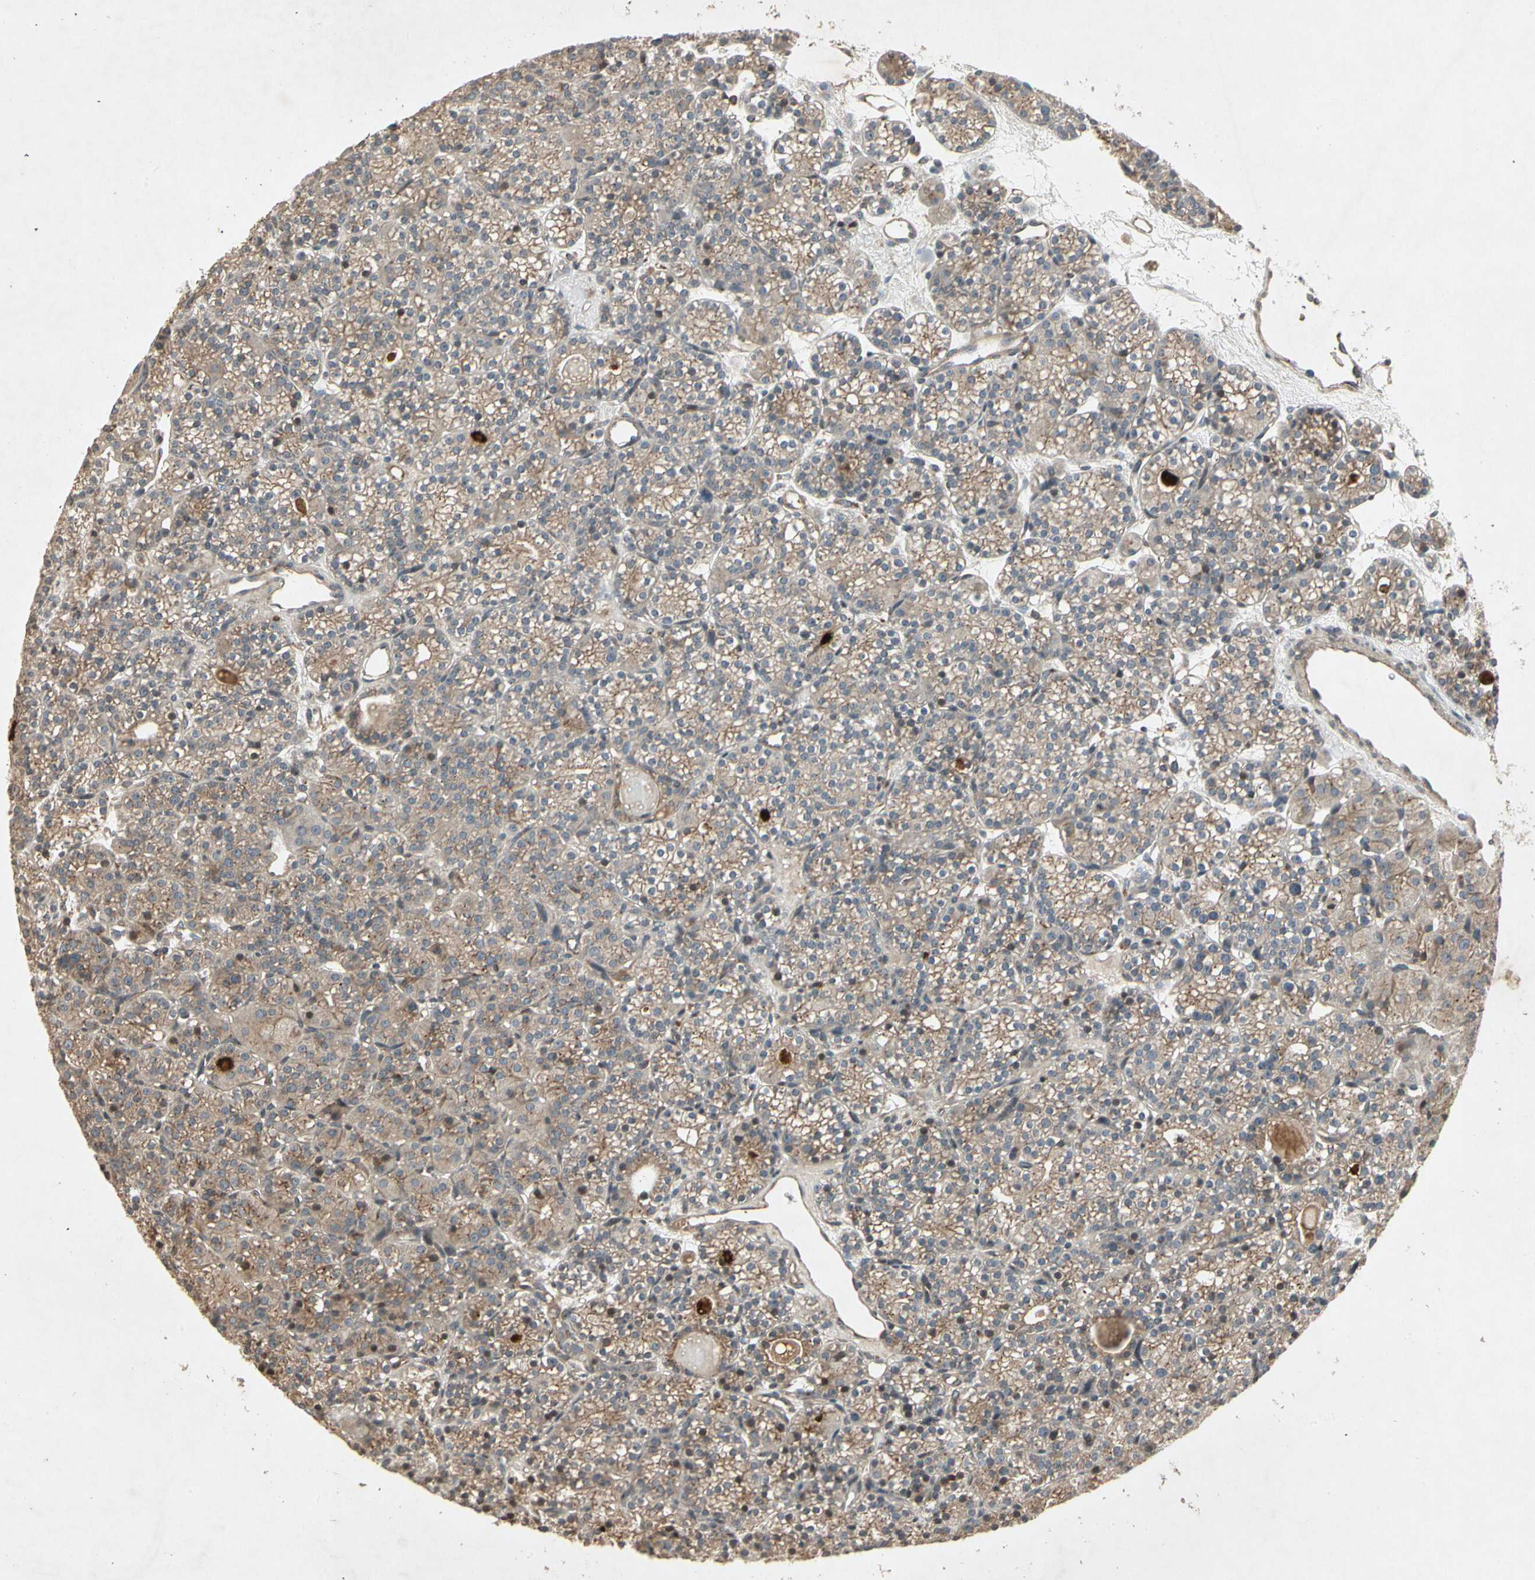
{"staining": {"intensity": "weak", "quantity": ">75%", "location": "cytoplasmic/membranous"}, "tissue": "parathyroid gland", "cell_type": "Glandular cells", "image_type": "normal", "snomed": [{"axis": "morphology", "description": "Normal tissue, NOS"}, {"axis": "topography", "description": "Parathyroid gland"}], "caption": "An image of parathyroid gland stained for a protein reveals weak cytoplasmic/membranous brown staining in glandular cells.", "gene": "TEK", "patient": {"sex": "female", "age": 64}}